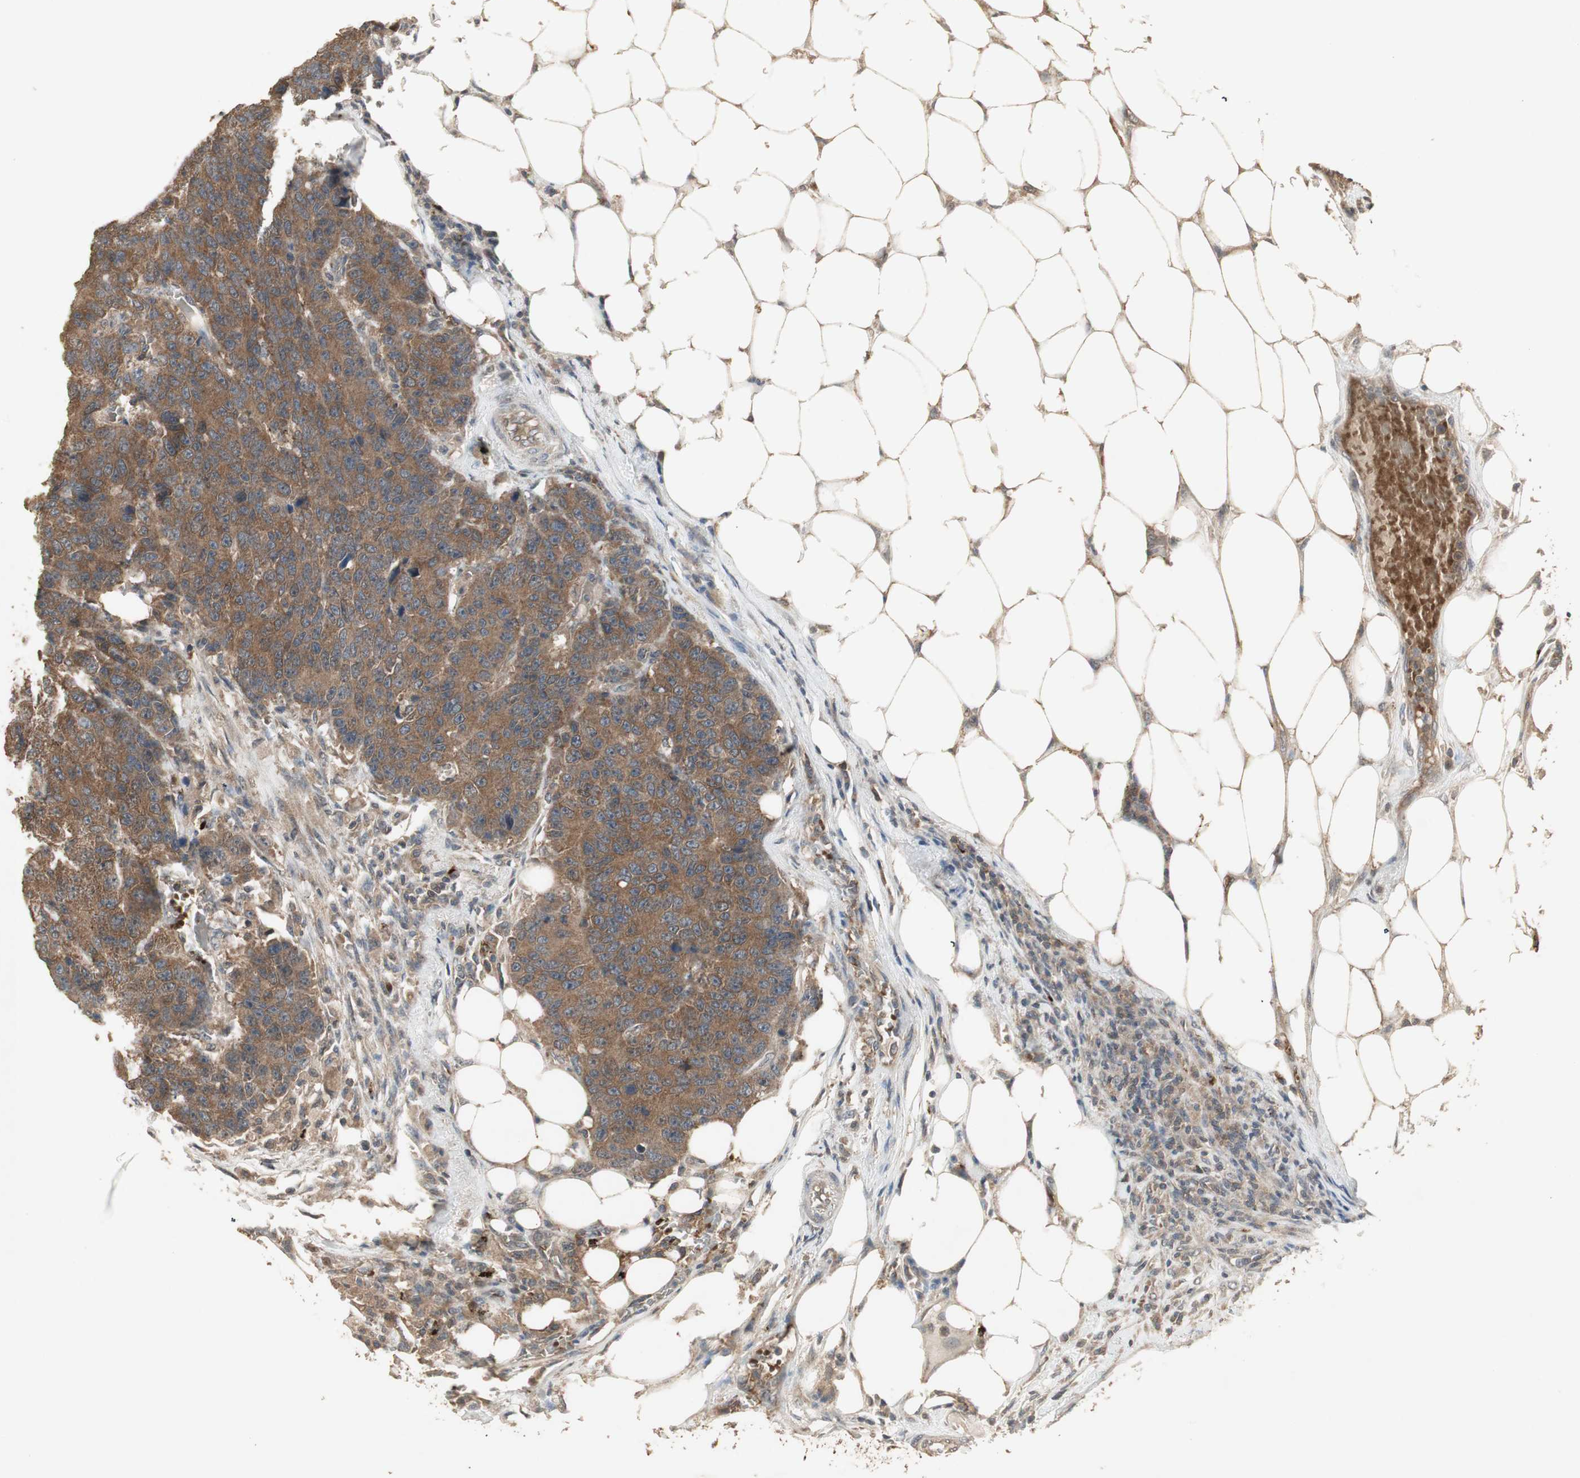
{"staining": {"intensity": "moderate", "quantity": ">75%", "location": "cytoplasmic/membranous"}, "tissue": "colorectal cancer", "cell_type": "Tumor cells", "image_type": "cancer", "snomed": [{"axis": "morphology", "description": "Adenocarcinoma, NOS"}, {"axis": "topography", "description": "Colon"}], "caption": "Immunohistochemistry (IHC) staining of colorectal adenocarcinoma, which reveals medium levels of moderate cytoplasmic/membranous expression in approximately >75% of tumor cells indicating moderate cytoplasmic/membranous protein expression. The staining was performed using DAB (brown) for protein detection and nuclei were counterstained in hematoxylin (blue).", "gene": "UBAC1", "patient": {"sex": "female", "age": 86}}